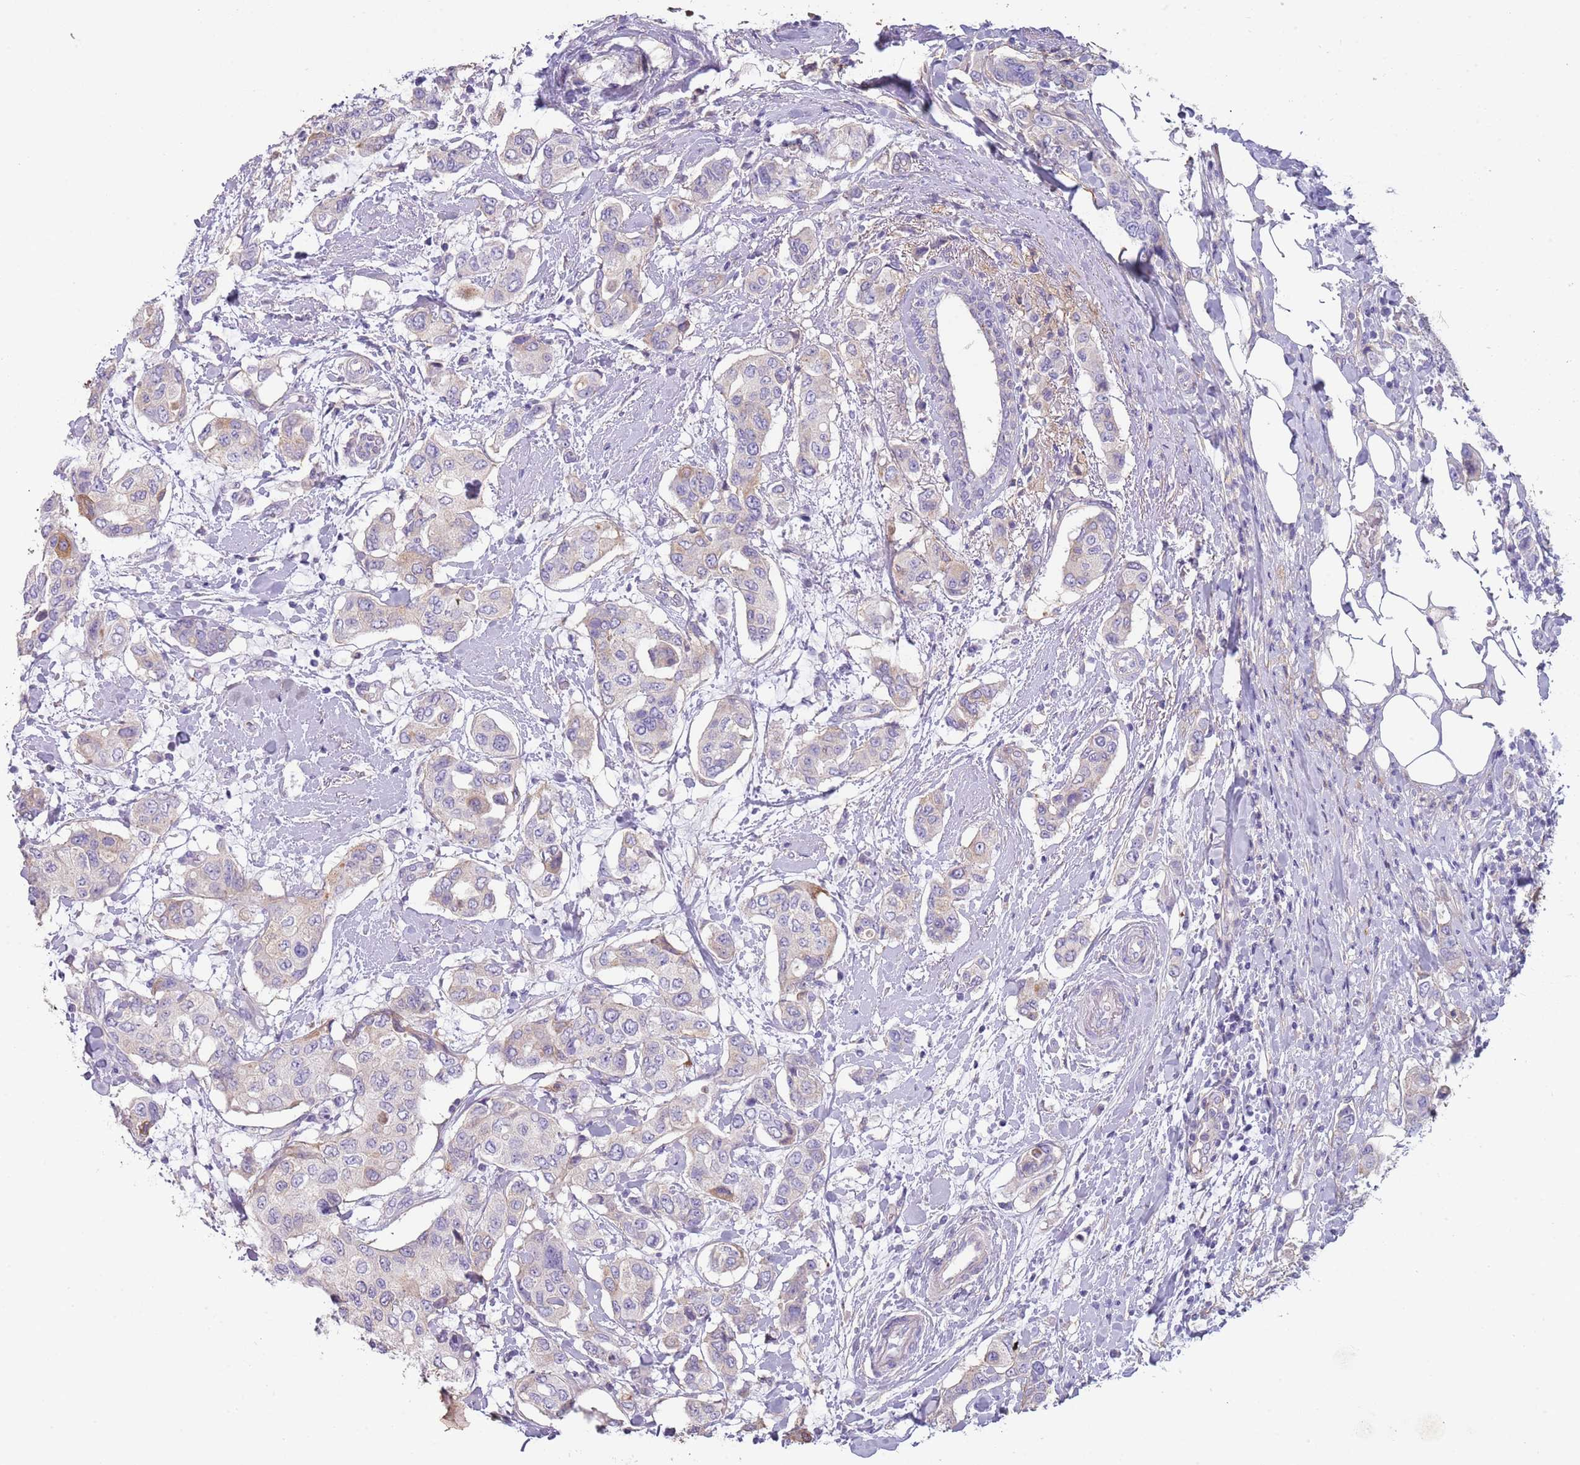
{"staining": {"intensity": "negative", "quantity": "none", "location": "none"}, "tissue": "breast cancer", "cell_type": "Tumor cells", "image_type": "cancer", "snomed": [{"axis": "morphology", "description": "Lobular carcinoma"}, {"axis": "topography", "description": "Breast"}], "caption": "Immunohistochemistry (IHC) image of neoplastic tissue: breast lobular carcinoma stained with DAB demonstrates no significant protein expression in tumor cells.", "gene": "NBPF3", "patient": {"sex": "female", "age": 51}}